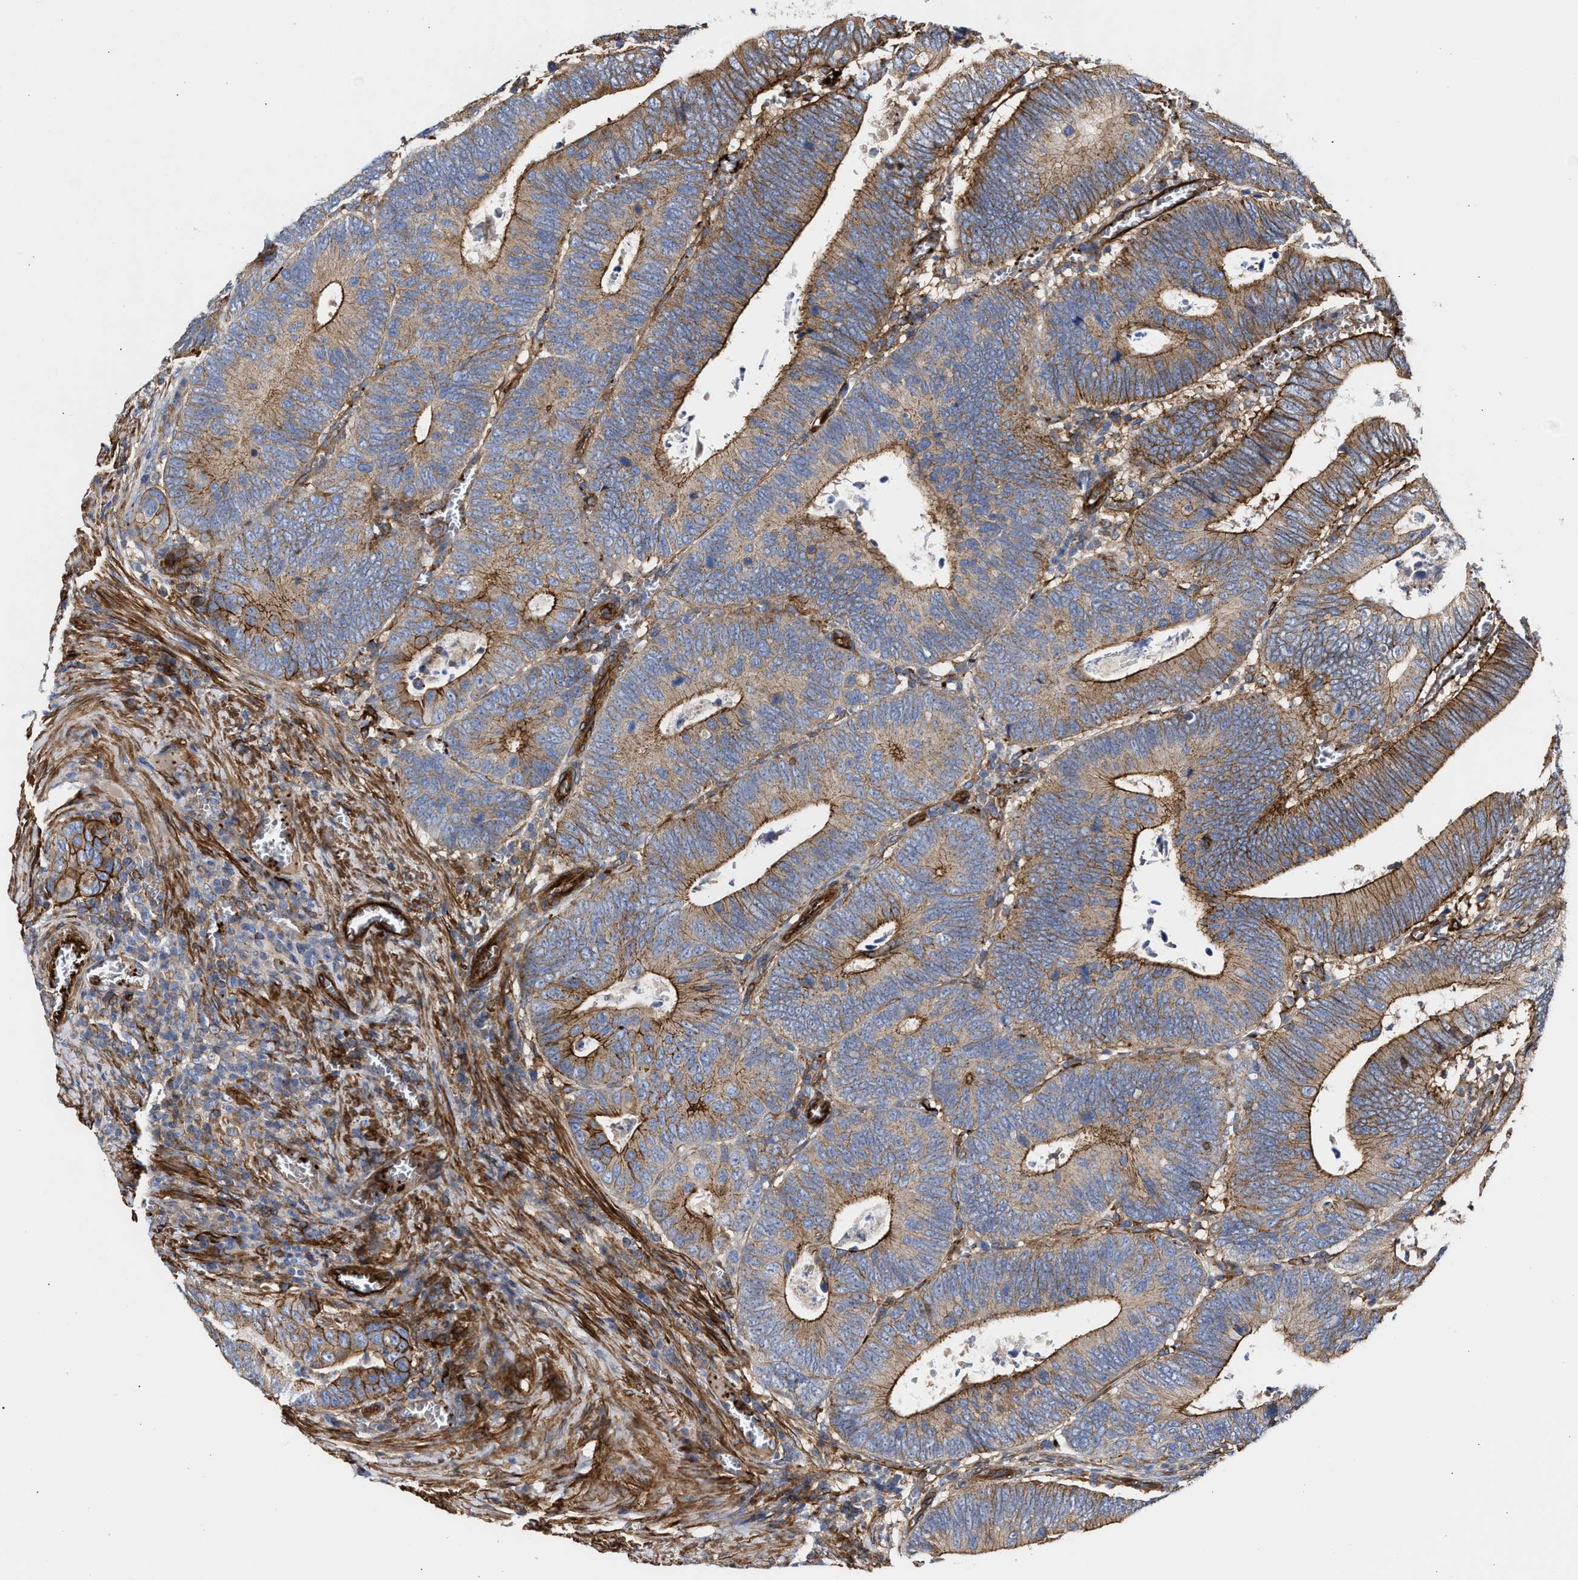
{"staining": {"intensity": "moderate", "quantity": ">75%", "location": "cytoplasmic/membranous"}, "tissue": "colorectal cancer", "cell_type": "Tumor cells", "image_type": "cancer", "snomed": [{"axis": "morphology", "description": "Inflammation, NOS"}, {"axis": "morphology", "description": "Adenocarcinoma, NOS"}, {"axis": "topography", "description": "Colon"}], "caption": "Immunohistochemical staining of adenocarcinoma (colorectal) displays moderate cytoplasmic/membranous protein staining in about >75% of tumor cells.", "gene": "HS3ST5", "patient": {"sex": "male", "age": 72}}